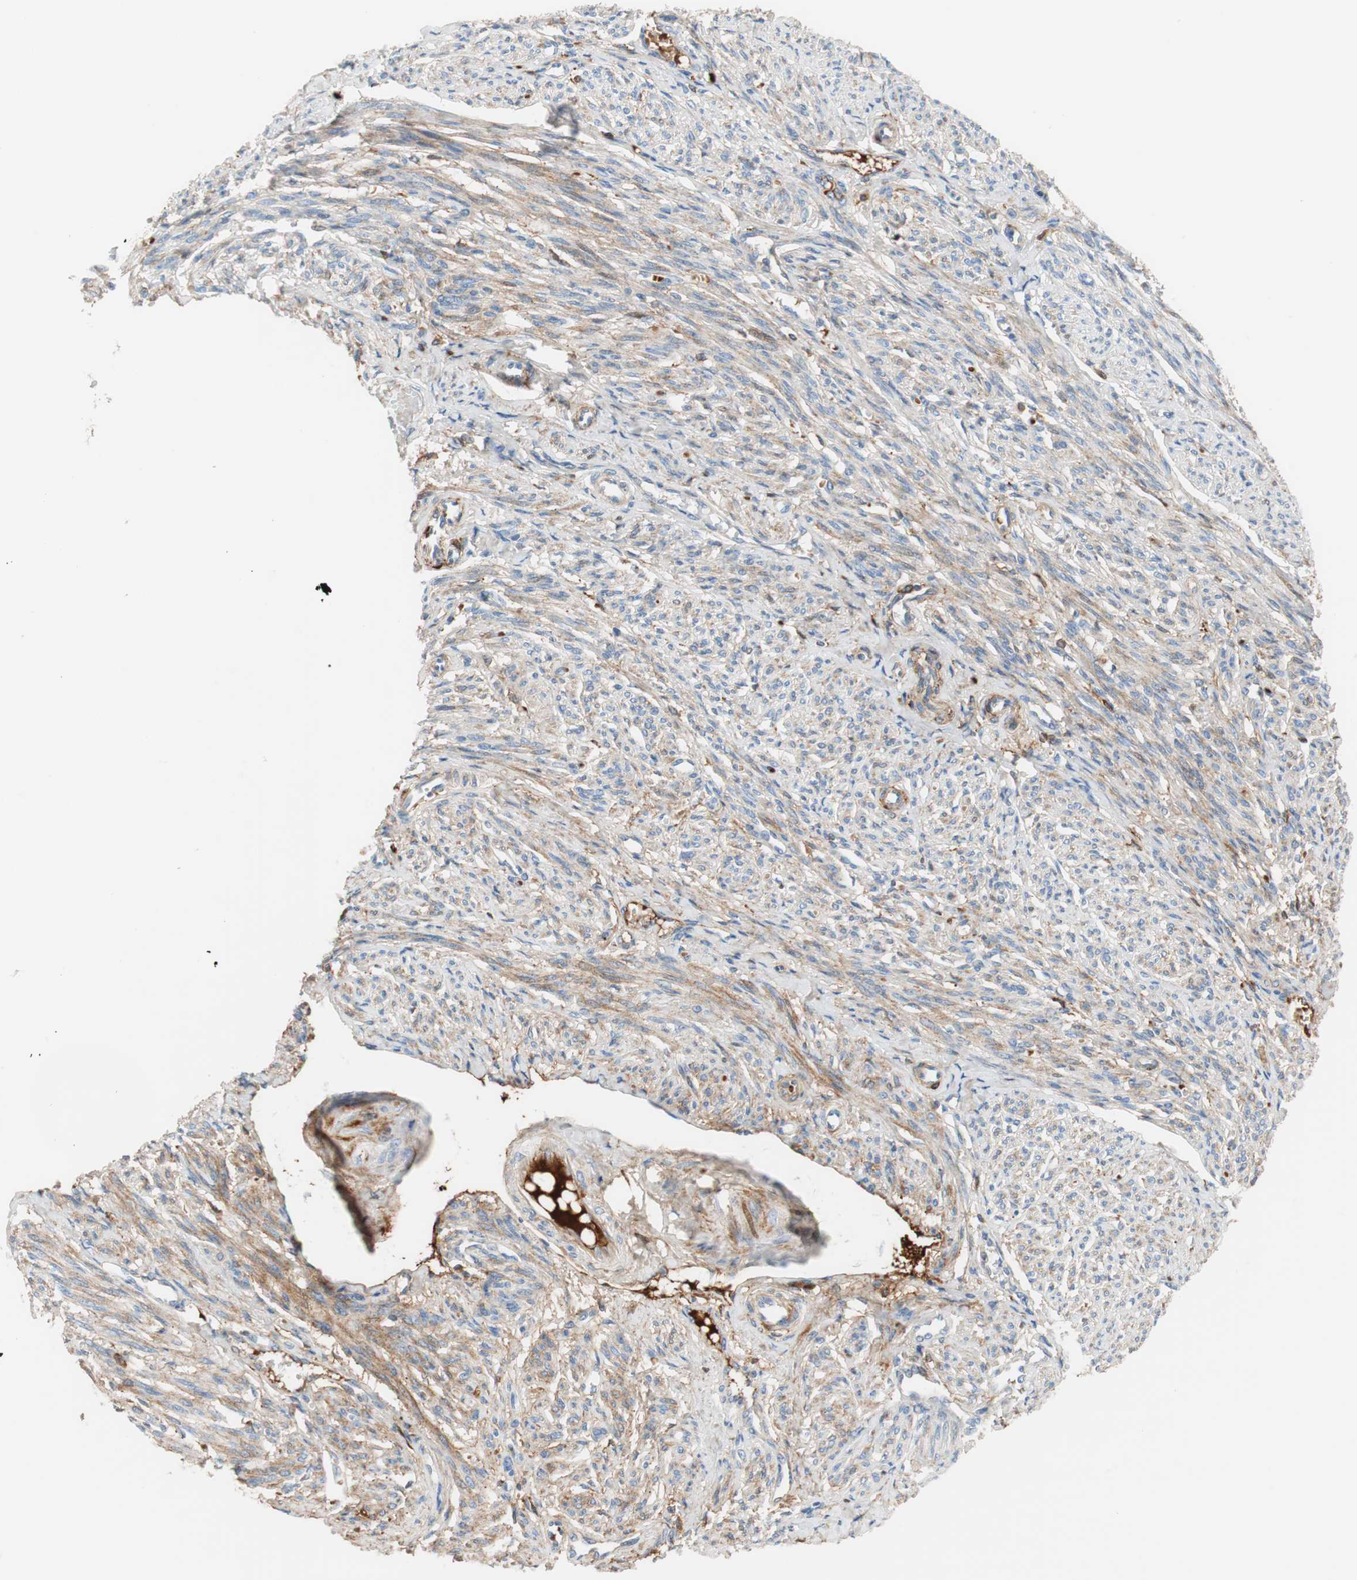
{"staining": {"intensity": "moderate", "quantity": "25%-75%", "location": "cytoplasmic/membranous"}, "tissue": "smooth muscle", "cell_type": "Smooth muscle cells", "image_type": "normal", "snomed": [{"axis": "morphology", "description": "Normal tissue, NOS"}, {"axis": "topography", "description": "Smooth muscle"}], "caption": "Smooth muscle cells show medium levels of moderate cytoplasmic/membranous expression in approximately 25%-75% of cells in unremarkable human smooth muscle. (IHC, brightfield microscopy, high magnification).", "gene": "RBP4", "patient": {"sex": "female", "age": 65}}